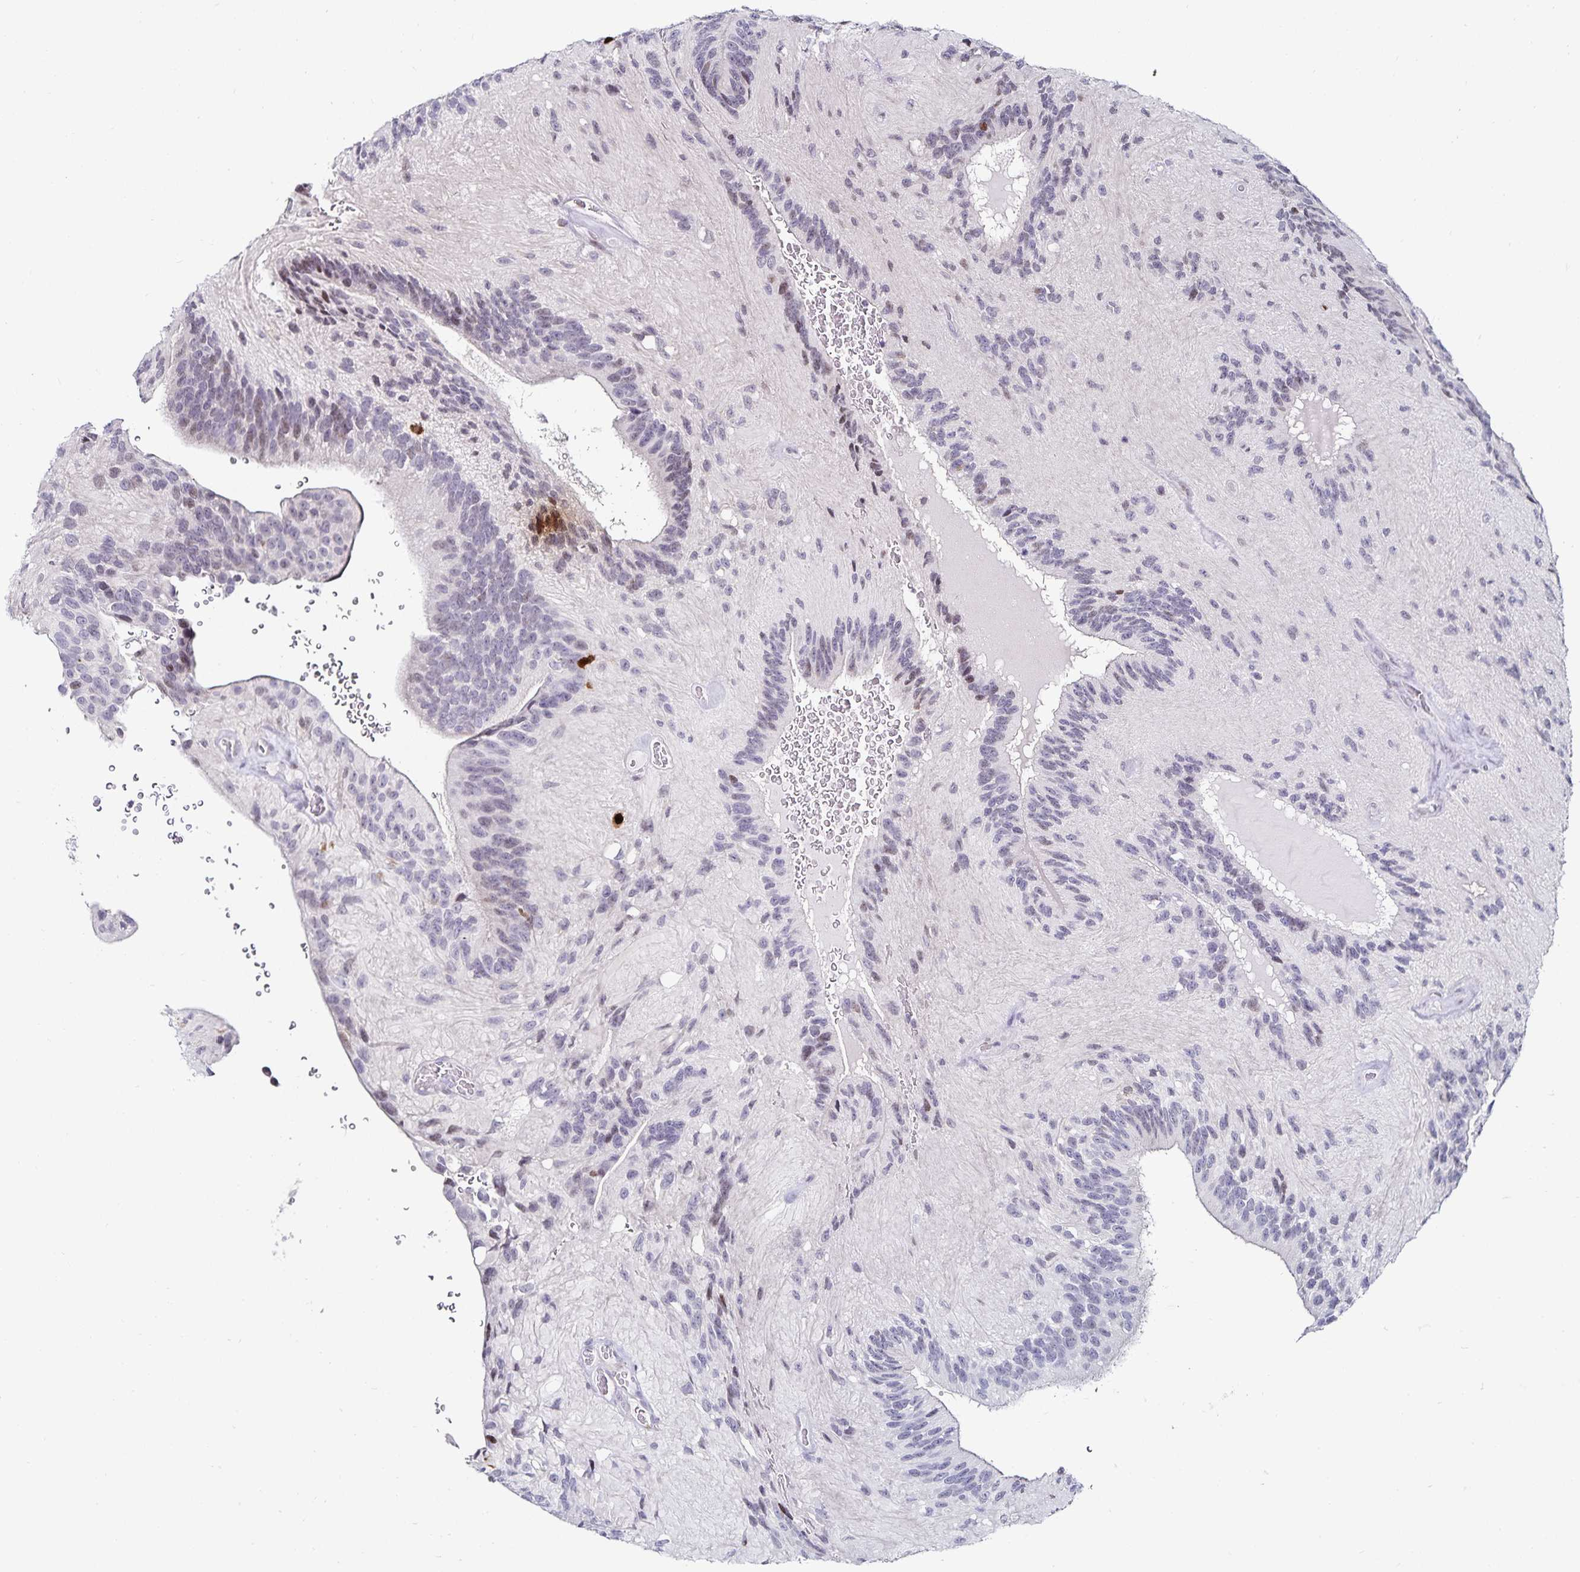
{"staining": {"intensity": "moderate", "quantity": "<25%", "location": "cytoplasmic/membranous"}, "tissue": "glioma", "cell_type": "Tumor cells", "image_type": "cancer", "snomed": [{"axis": "morphology", "description": "Glioma, malignant, Low grade"}, {"axis": "topography", "description": "Brain"}], "caption": "Moderate cytoplasmic/membranous positivity is present in about <25% of tumor cells in glioma.", "gene": "ANLN", "patient": {"sex": "male", "age": 31}}